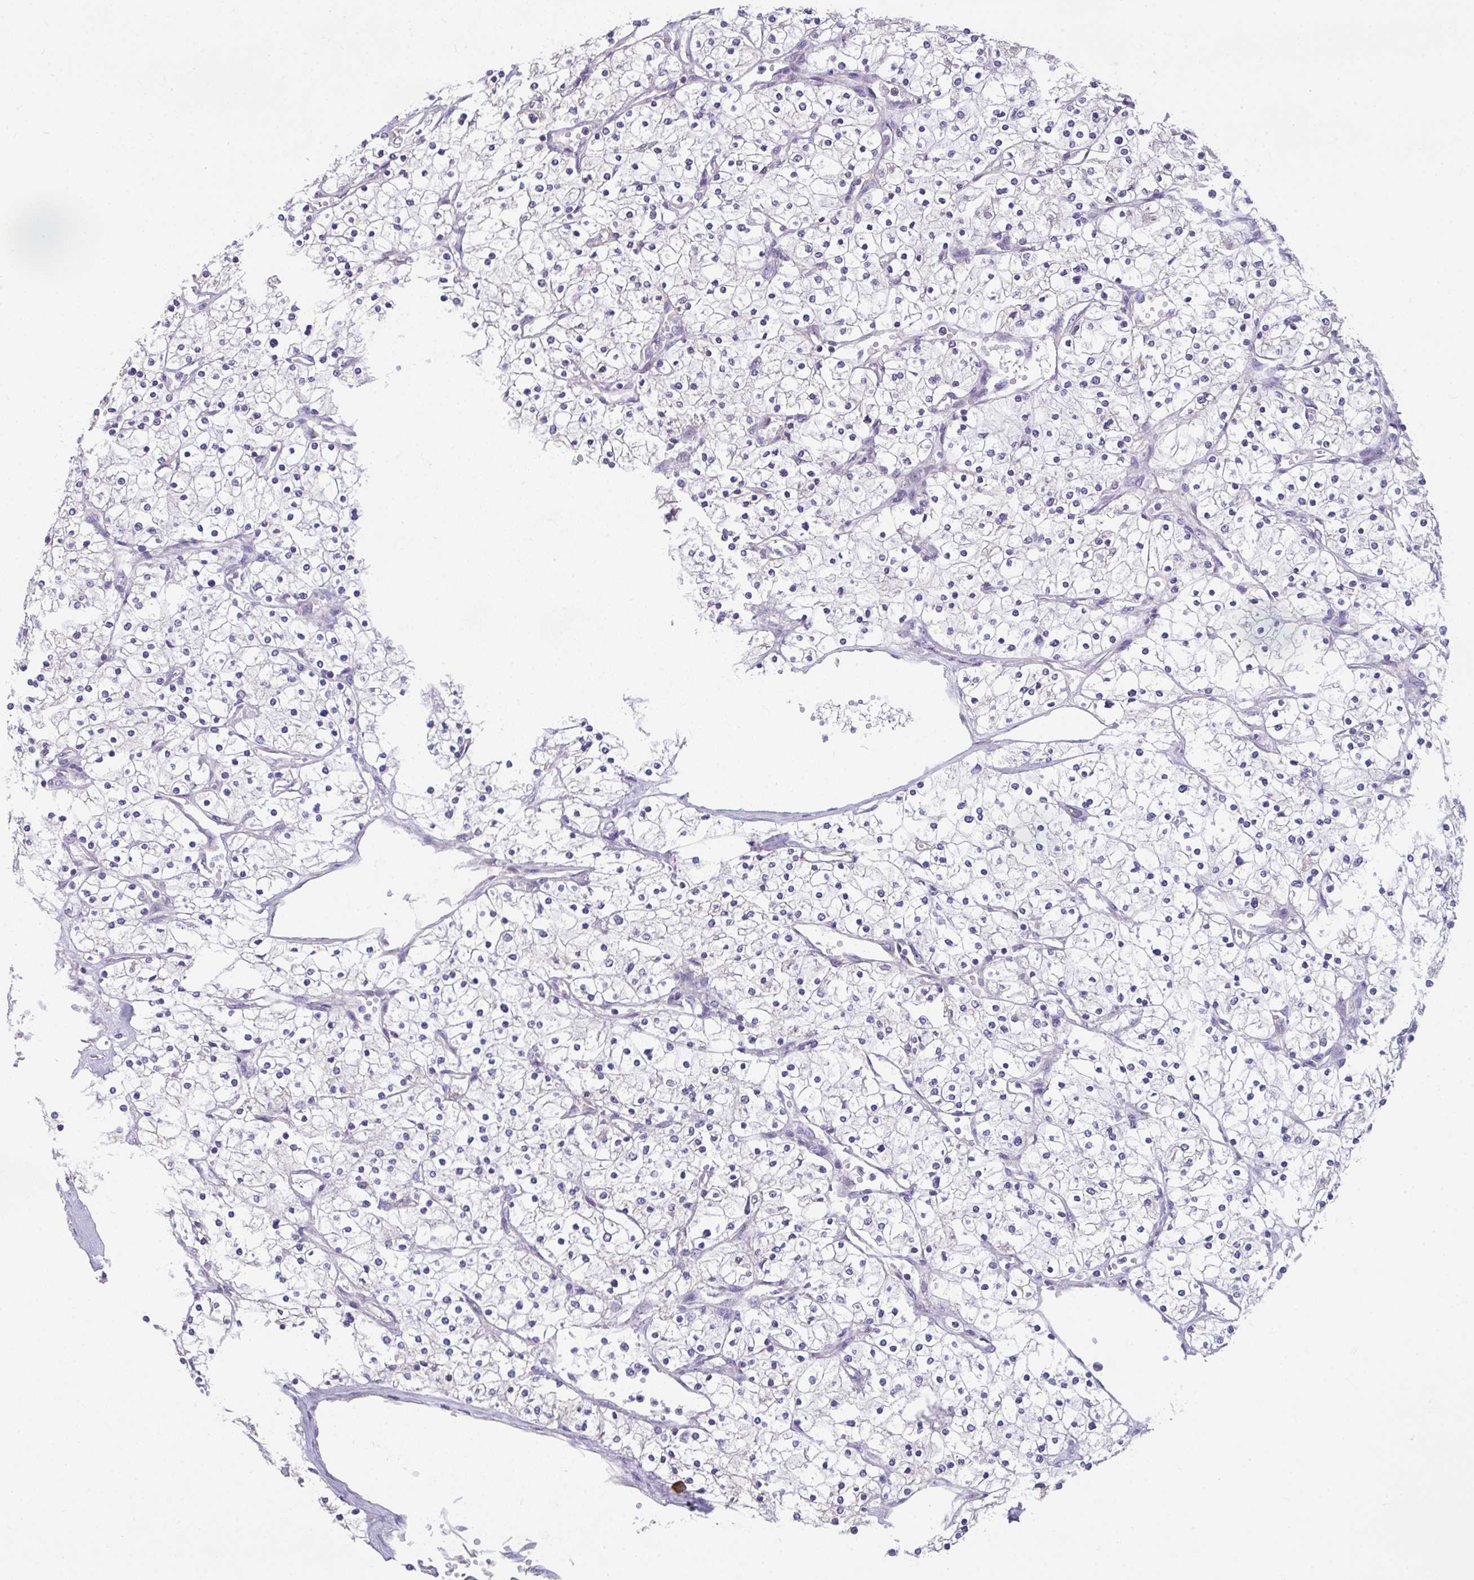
{"staining": {"intensity": "negative", "quantity": "none", "location": "none"}, "tissue": "renal cancer", "cell_type": "Tumor cells", "image_type": "cancer", "snomed": [{"axis": "morphology", "description": "Adenocarcinoma, NOS"}, {"axis": "topography", "description": "Kidney"}], "caption": "Micrograph shows no protein expression in tumor cells of renal adenocarcinoma tissue.", "gene": "RBBP6", "patient": {"sex": "male", "age": 80}}